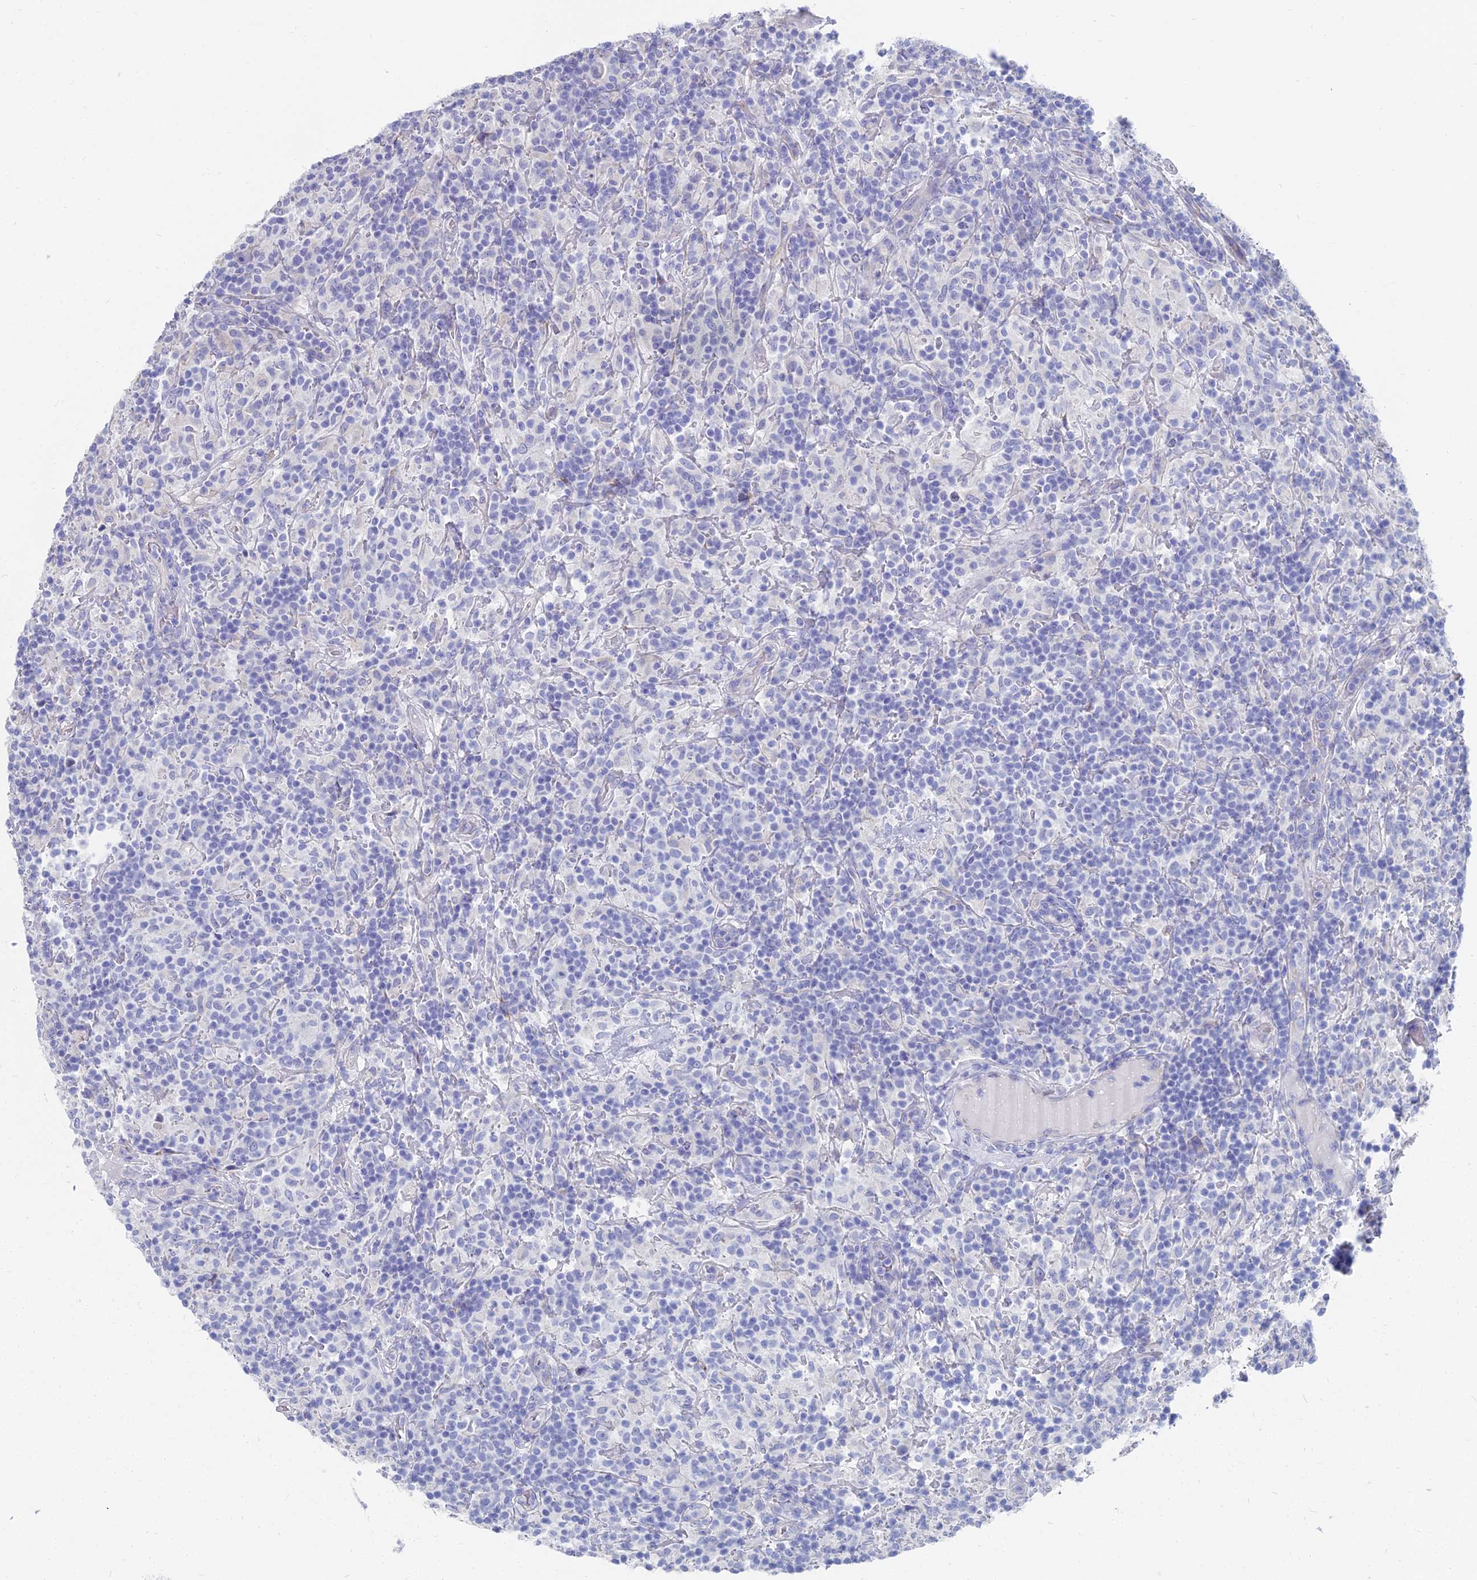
{"staining": {"intensity": "negative", "quantity": "none", "location": "none"}, "tissue": "lymphoma", "cell_type": "Tumor cells", "image_type": "cancer", "snomed": [{"axis": "morphology", "description": "Hodgkin's disease, NOS"}, {"axis": "topography", "description": "Lymph node"}], "caption": "A photomicrograph of Hodgkin's disease stained for a protein demonstrates no brown staining in tumor cells.", "gene": "TNNT3", "patient": {"sex": "male", "age": 70}}